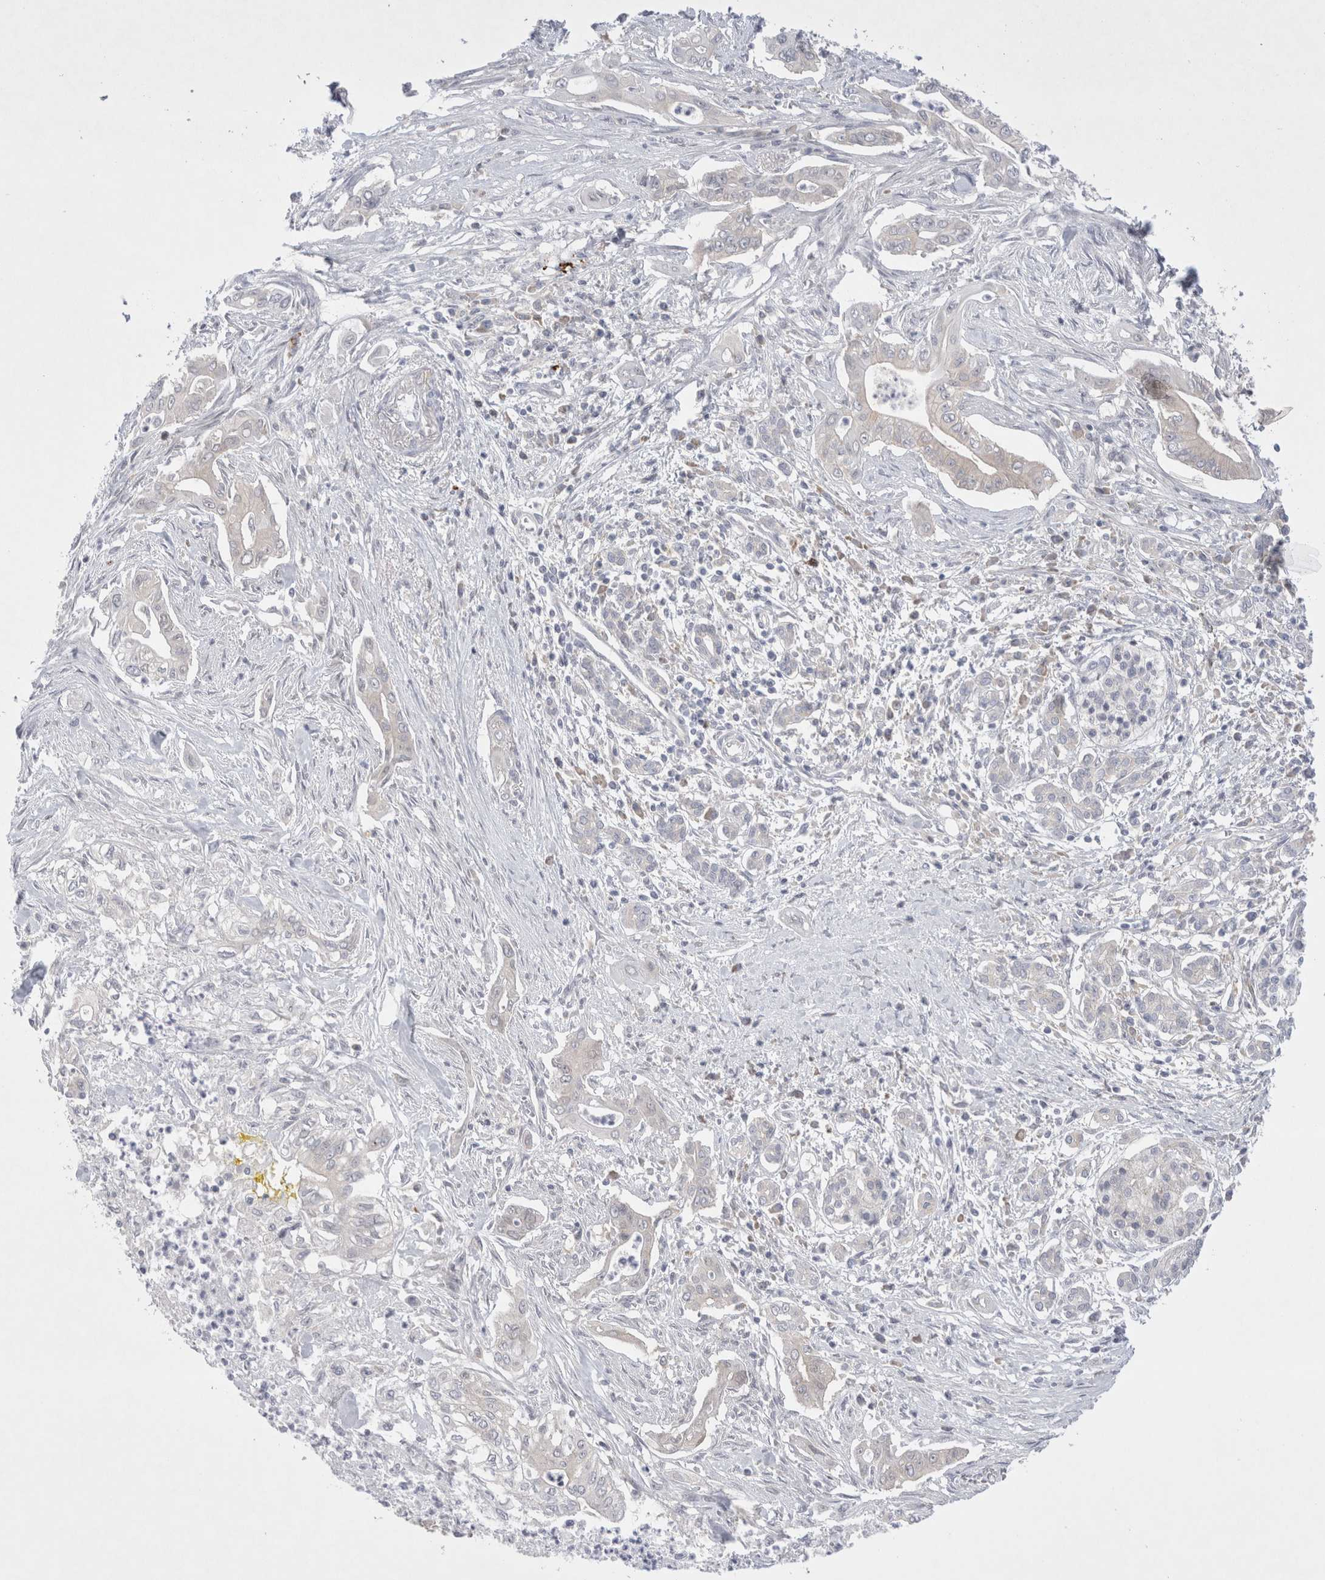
{"staining": {"intensity": "negative", "quantity": "none", "location": "none"}, "tissue": "pancreatic cancer", "cell_type": "Tumor cells", "image_type": "cancer", "snomed": [{"axis": "morphology", "description": "Adenocarcinoma, NOS"}, {"axis": "topography", "description": "Pancreas"}], "caption": "Image shows no significant protein staining in tumor cells of pancreatic adenocarcinoma.", "gene": "RBM12B", "patient": {"sex": "male", "age": 58}}